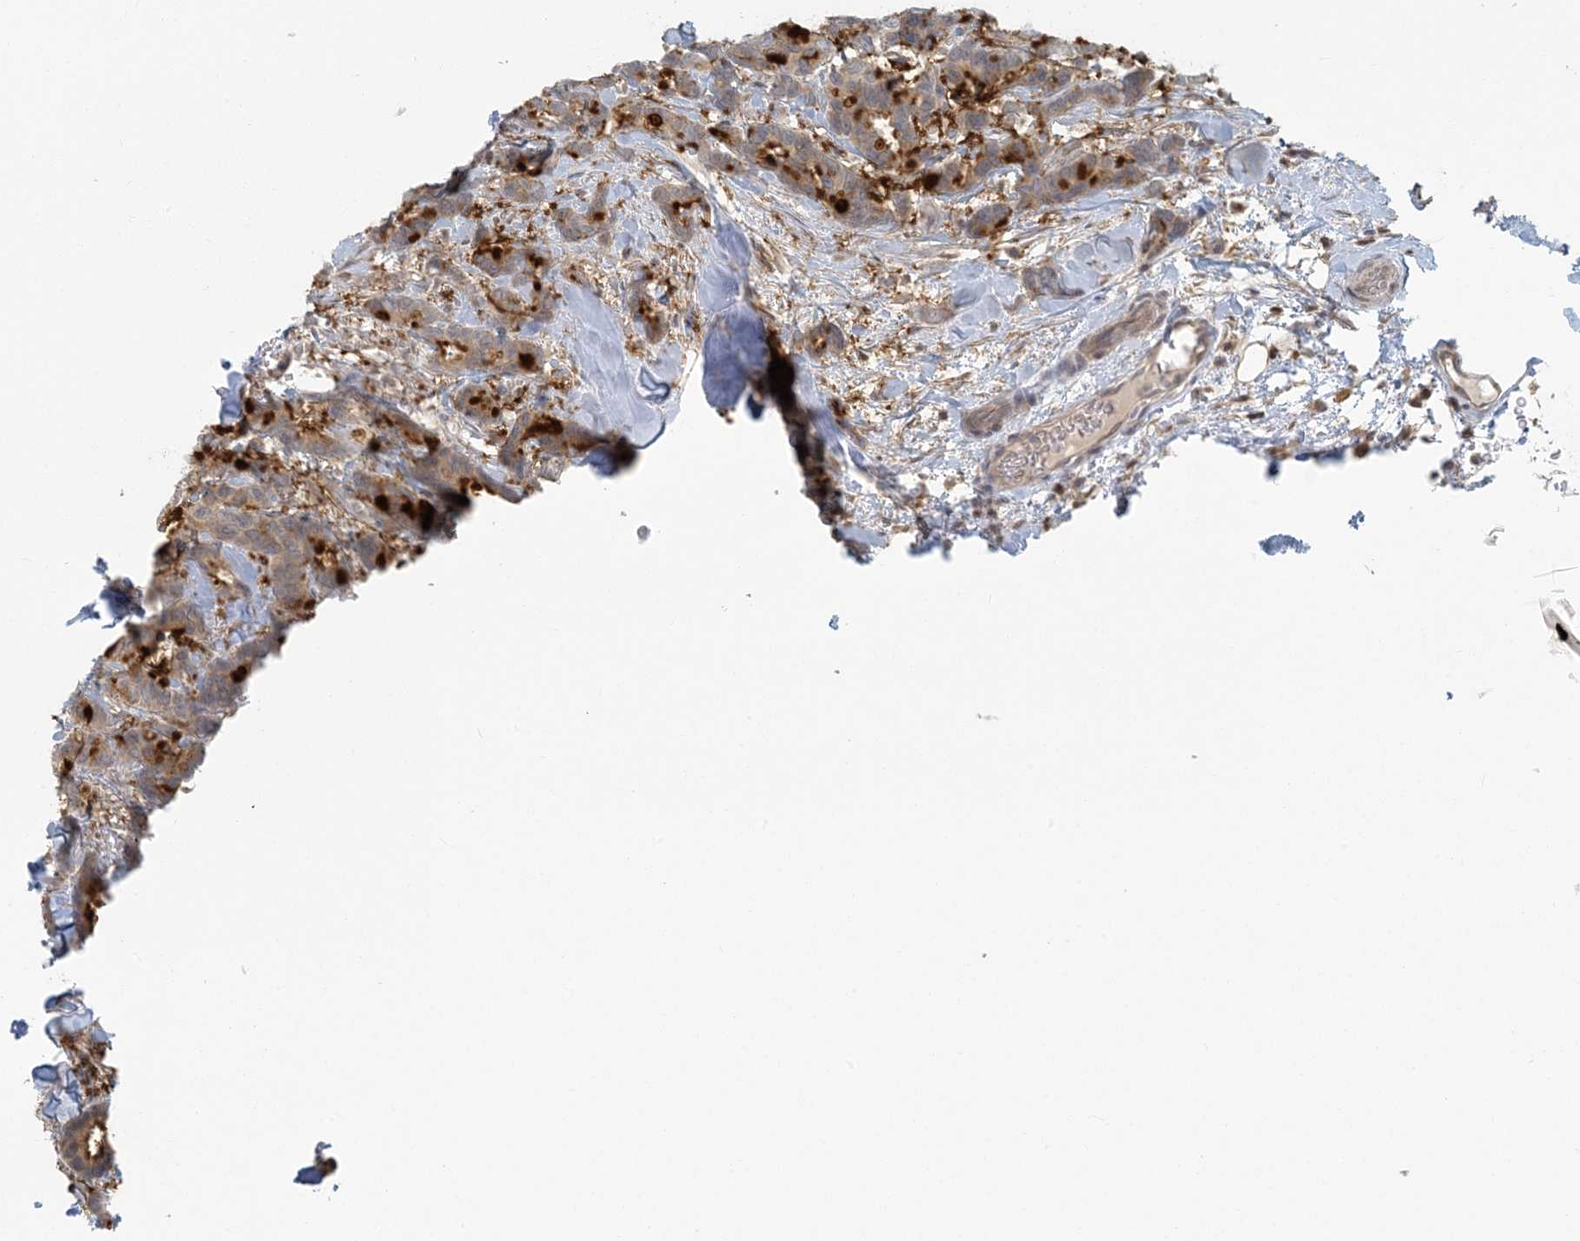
{"staining": {"intensity": "moderate", "quantity": ">75%", "location": "cytoplasmic/membranous"}, "tissue": "breast cancer", "cell_type": "Tumor cells", "image_type": "cancer", "snomed": [{"axis": "morphology", "description": "Duct carcinoma"}, {"axis": "topography", "description": "Breast"}], "caption": "Breast invasive ductal carcinoma tissue demonstrates moderate cytoplasmic/membranous expression in approximately >75% of tumor cells", "gene": "CTDNEP1", "patient": {"sex": "female", "age": 87}}